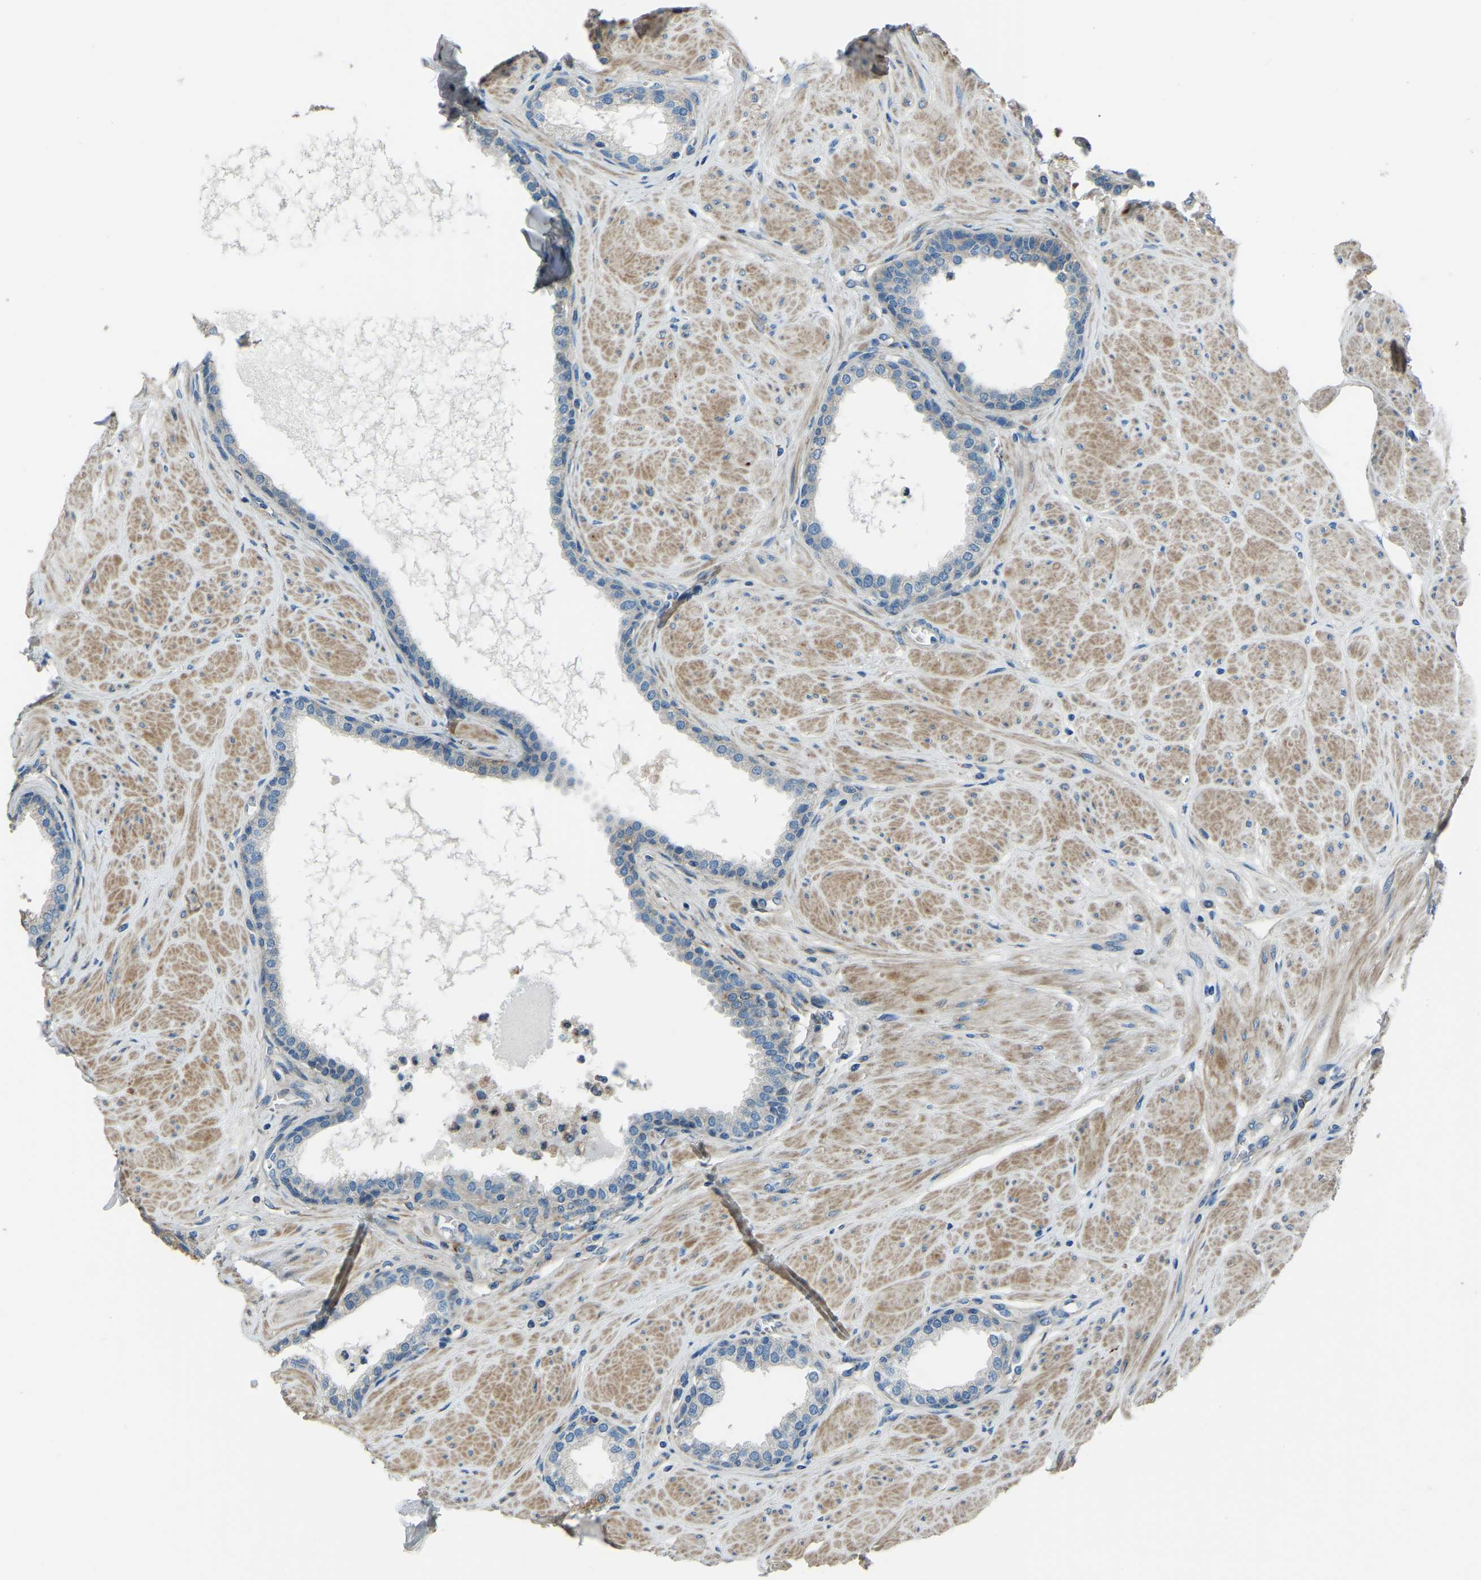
{"staining": {"intensity": "negative", "quantity": "none", "location": "none"}, "tissue": "prostate", "cell_type": "Glandular cells", "image_type": "normal", "snomed": [{"axis": "morphology", "description": "Normal tissue, NOS"}, {"axis": "topography", "description": "Prostate"}], "caption": "High magnification brightfield microscopy of unremarkable prostate stained with DAB (3,3'-diaminobenzidine) (brown) and counterstained with hematoxylin (blue): glandular cells show no significant positivity.", "gene": "COL3A1", "patient": {"sex": "male", "age": 51}}